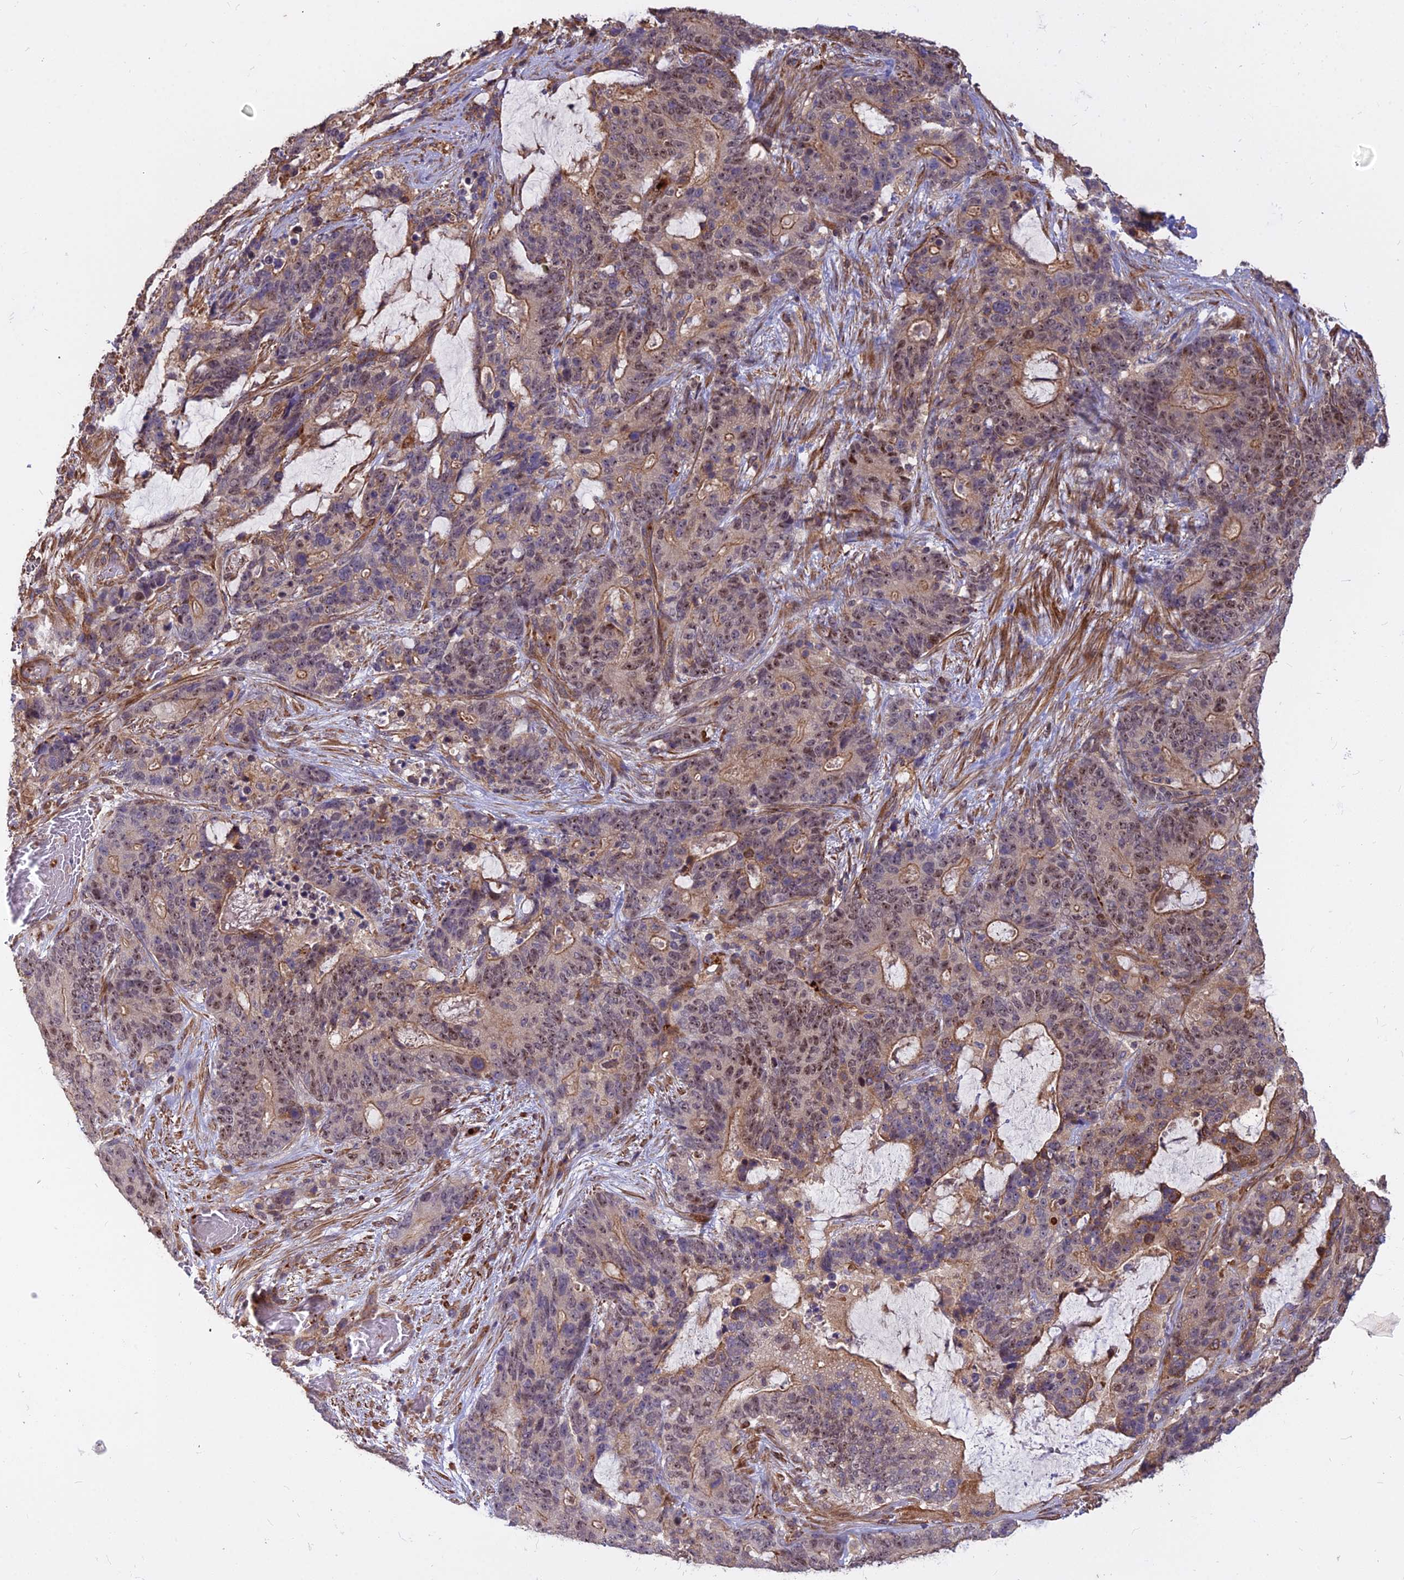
{"staining": {"intensity": "moderate", "quantity": "<25%", "location": "nuclear"}, "tissue": "stomach cancer", "cell_type": "Tumor cells", "image_type": "cancer", "snomed": [{"axis": "morphology", "description": "Normal tissue, NOS"}, {"axis": "morphology", "description": "Adenocarcinoma, NOS"}, {"axis": "topography", "description": "Stomach"}], "caption": "This histopathology image shows immunohistochemistry staining of human stomach adenocarcinoma, with low moderate nuclear expression in about <25% of tumor cells.", "gene": "TCEA3", "patient": {"sex": "female", "age": 64}}